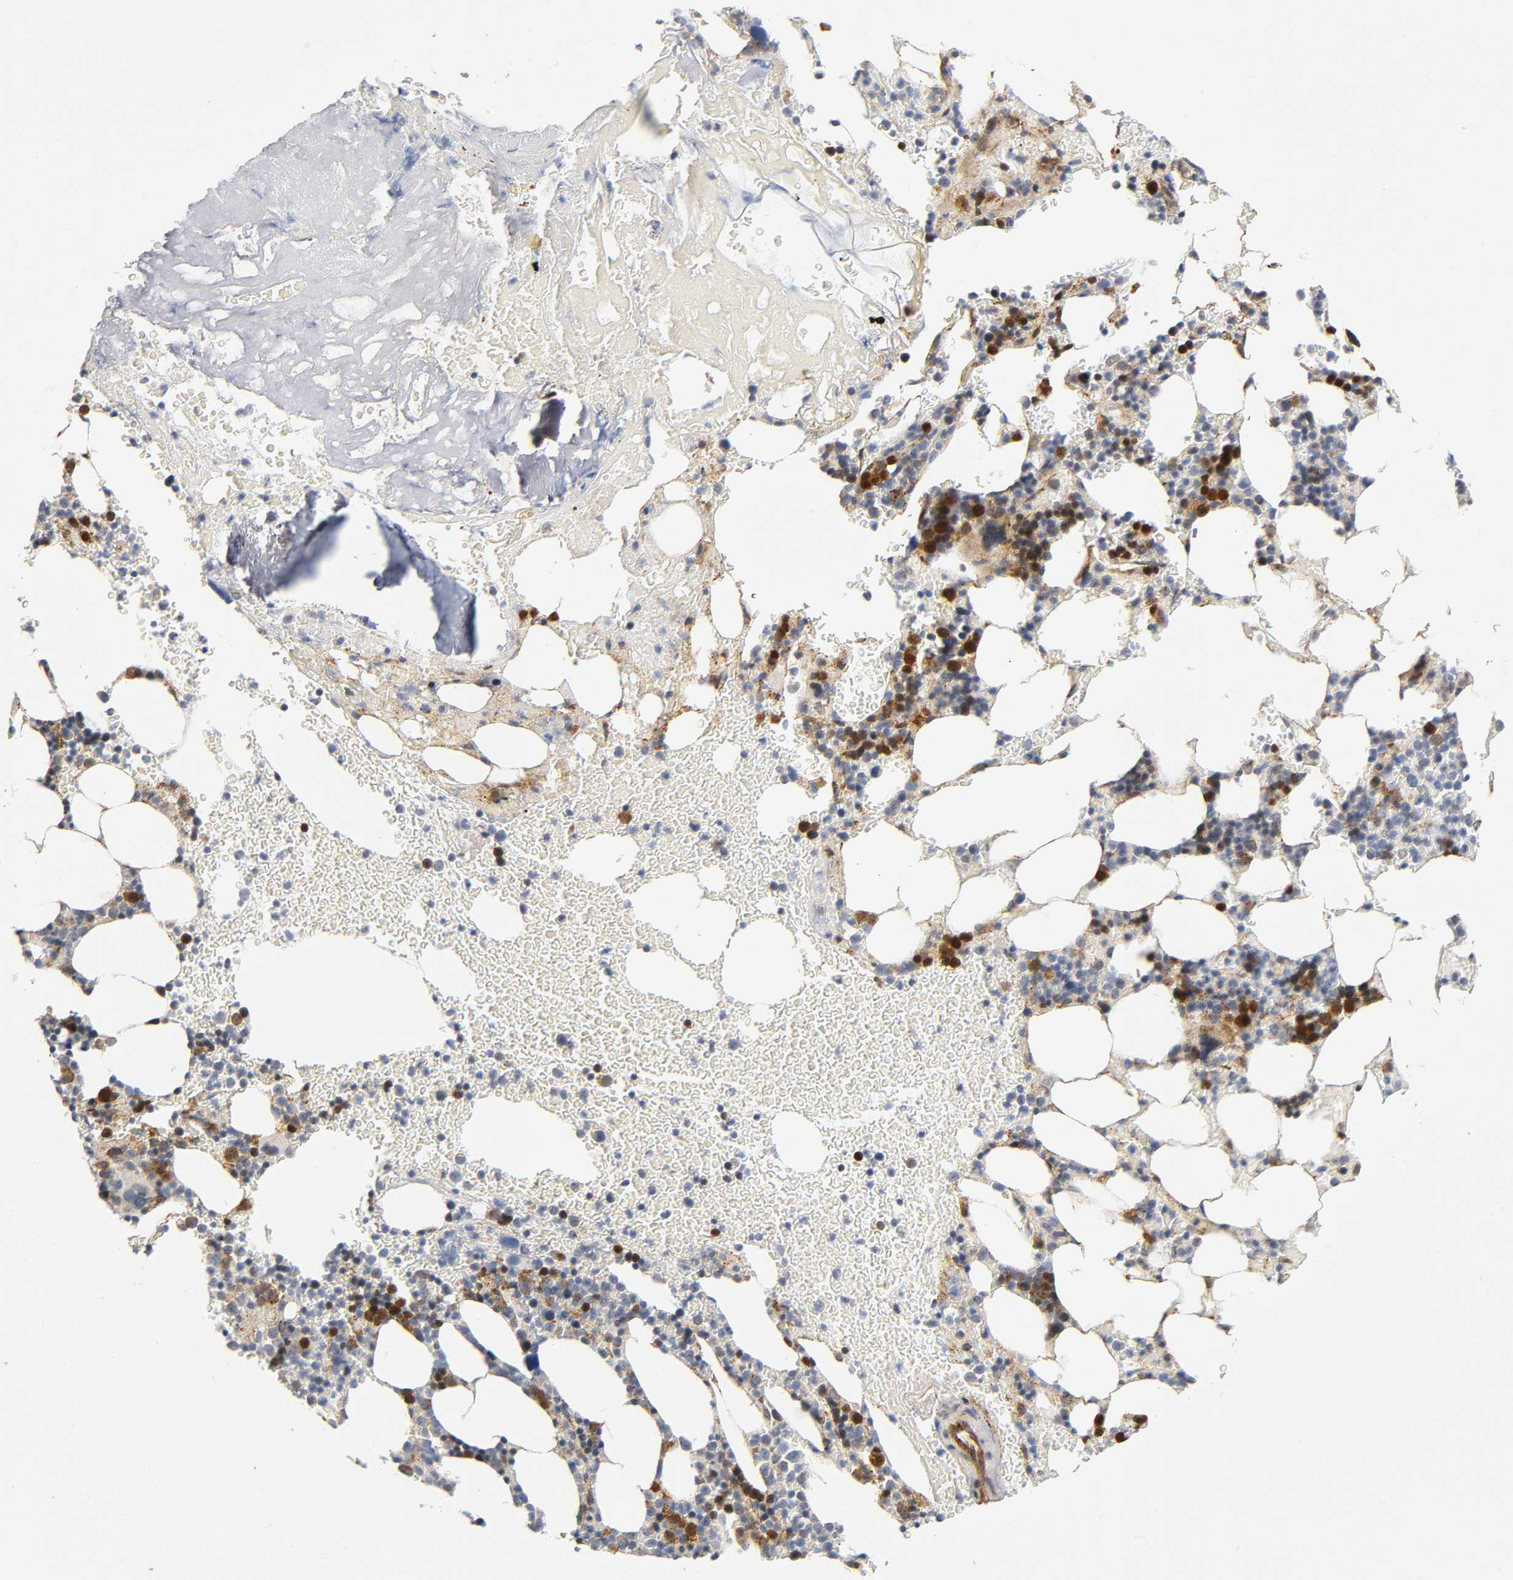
{"staining": {"intensity": "strong", "quantity": "25%-75%", "location": "cytoplasmic/membranous,nuclear"}, "tissue": "bone marrow", "cell_type": "Hematopoietic cells", "image_type": "normal", "snomed": [{"axis": "morphology", "description": "Normal tissue, NOS"}, {"axis": "topography", "description": "Bone marrow"}], "caption": "Hematopoietic cells exhibit strong cytoplasmic/membranous,nuclear expression in about 25%-75% of cells in benign bone marrow. The staining was performed using DAB, with brown indicating positive protein expression. Nuclei are stained blue with hematoxylin.", "gene": "SOS2", "patient": {"sex": "female", "age": 73}}